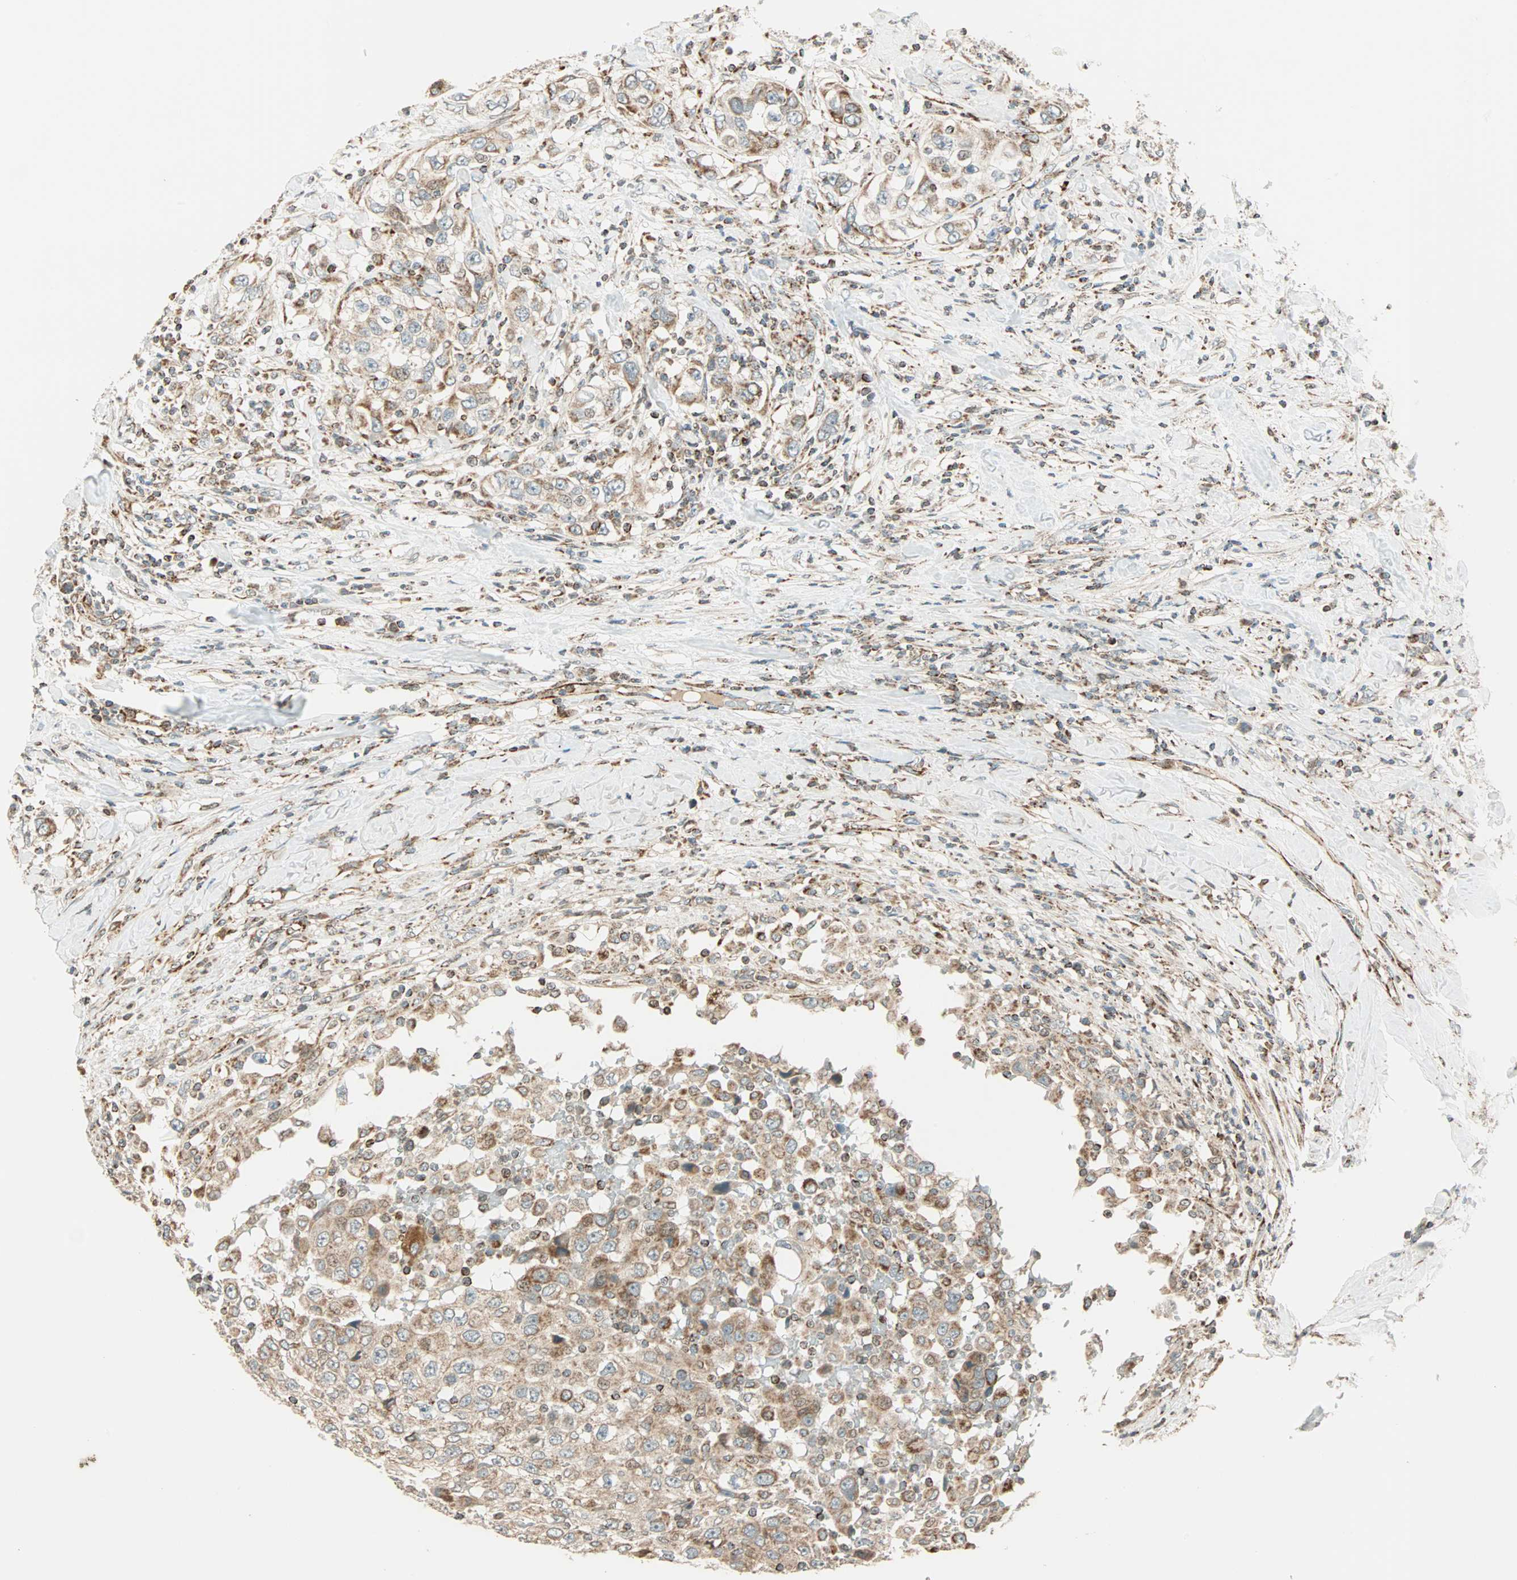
{"staining": {"intensity": "weak", "quantity": ">75%", "location": "cytoplasmic/membranous"}, "tissue": "urothelial cancer", "cell_type": "Tumor cells", "image_type": "cancer", "snomed": [{"axis": "morphology", "description": "Urothelial carcinoma, High grade"}, {"axis": "topography", "description": "Urinary bladder"}], "caption": "The photomicrograph reveals a brown stain indicating the presence of a protein in the cytoplasmic/membranous of tumor cells in urothelial cancer.", "gene": "SPRY4", "patient": {"sex": "female", "age": 80}}